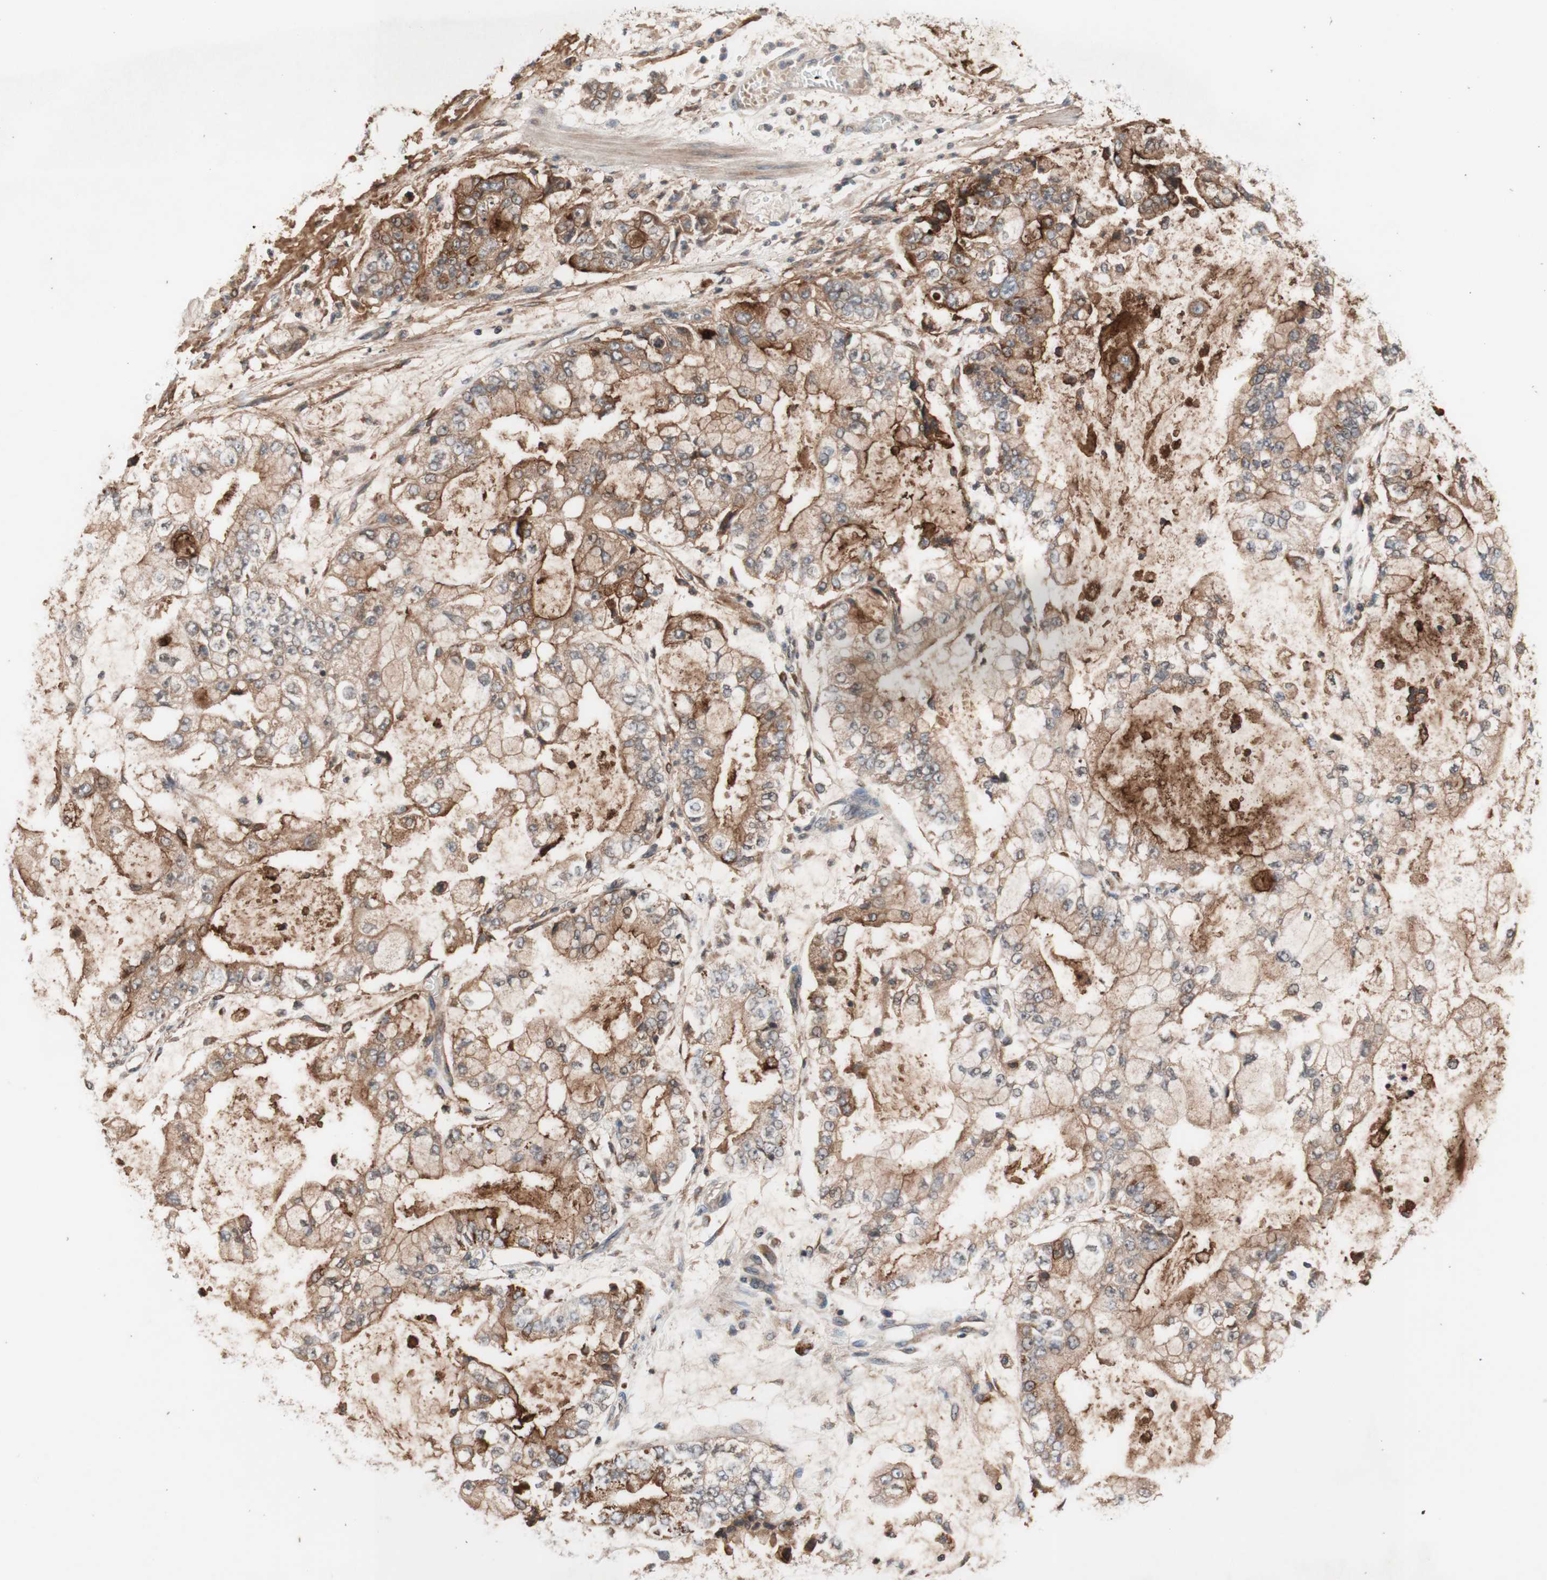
{"staining": {"intensity": "strong", "quantity": ">75%", "location": "cytoplasmic/membranous"}, "tissue": "stomach cancer", "cell_type": "Tumor cells", "image_type": "cancer", "snomed": [{"axis": "morphology", "description": "Adenocarcinoma, NOS"}, {"axis": "topography", "description": "Stomach"}], "caption": "Human stomach cancer stained with a brown dye displays strong cytoplasmic/membranous positive staining in approximately >75% of tumor cells.", "gene": "CD55", "patient": {"sex": "male", "age": 76}}